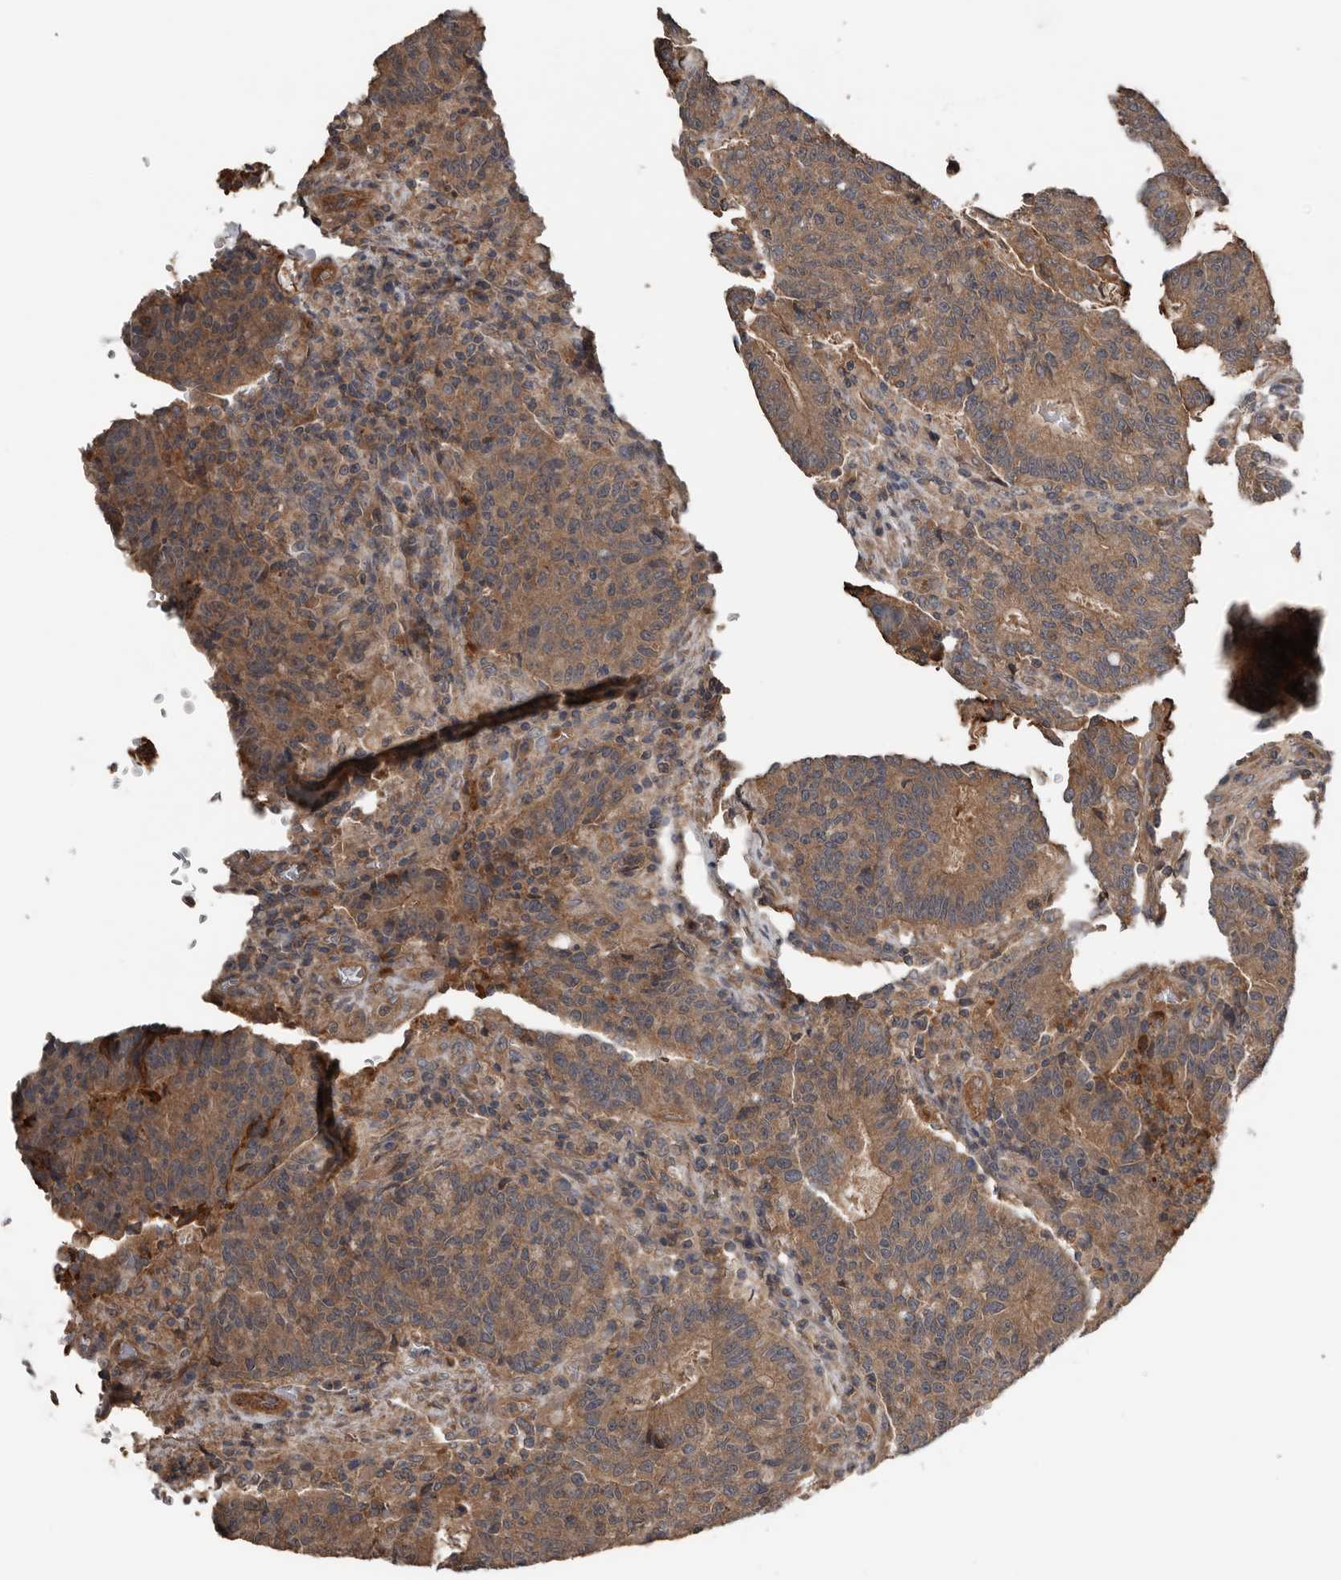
{"staining": {"intensity": "moderate", "quantity": ">75%", "location": "cytoplasmic/membranous"}, "tissue": "colorectal cancer", "cell_type": "Tumor cells", "image_type": "cancer", "snomed": [{"axis": "morphology", "description": "Adenocarcinoma, NOS"}, {"axis": "topography", "description": "Colon"}], "caption": "This image displays immunohistochemistry staining of colorectal cancer, with medium moderate cytoplasmic/membranous staining in approximately >75% of tumor cells.", "gene": "DNAJB4", "patient": {"sex": "female", "age": 75}}